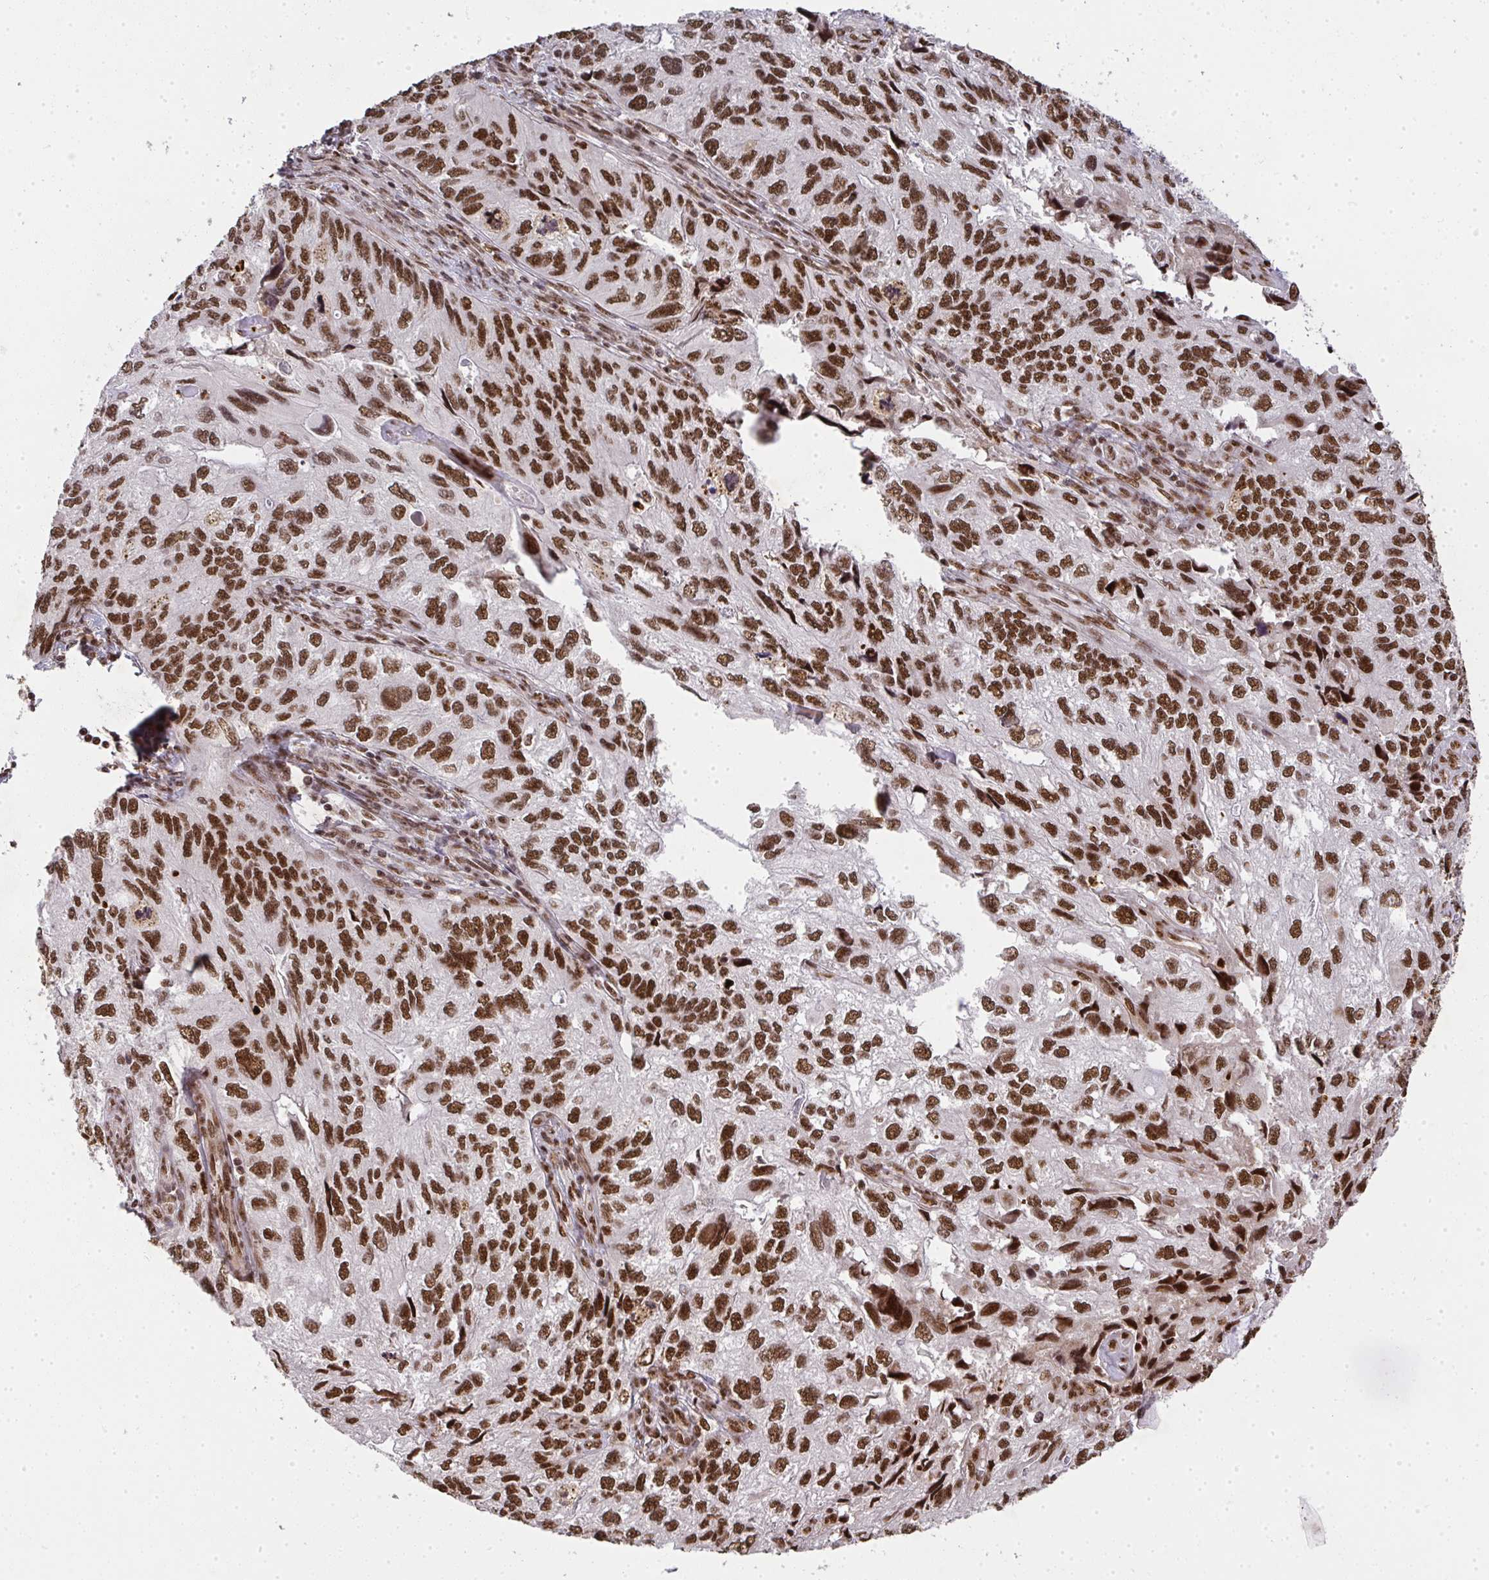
{"staining": {"intensity": "strong", "quantity": ">75%", "location": "nuclear"}, "tissue": "endometrial cancer", "cell_type": "Tumor cells", "image_type": "cancer", "snomed": [{"axis": "morphology", "description": "Carcinoma, NOS"}, {"axis": "topography", "description": "Uterus"}], "caption": "Approximately >75% of tumor cells in human carcinoma (endometrial) reveal strong nuclear protein expression as visualized by brown immunohistochemical staining.", "gene": "U2AF1", "patient": {"sex": "female", "age": 76}}